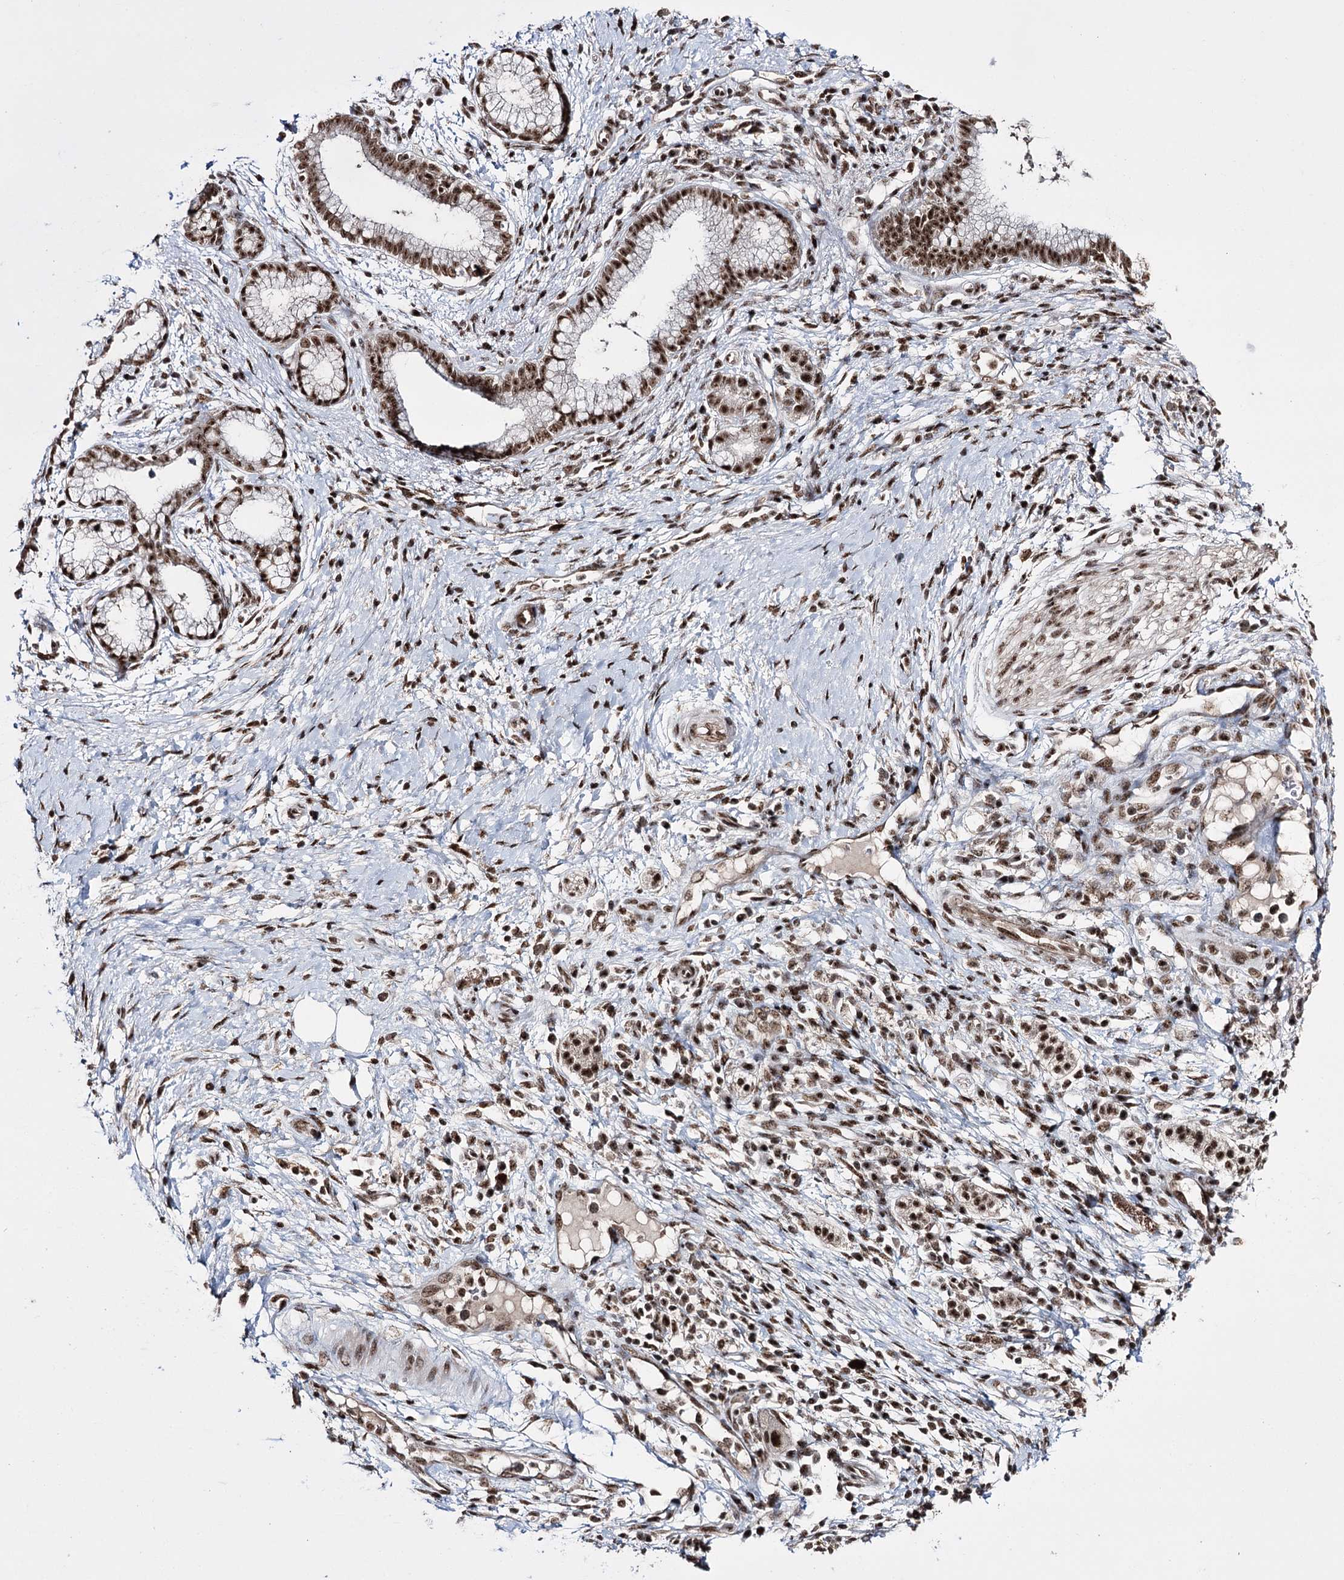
{"staining": {"intensity": "strong", "quantity": ">75%", "location": "nuclear"}, "tissue": "pancreatic cancer", "cell_type": "Tumor cells", "image_type": "cancer", "snomed": [{"axis": "morphology", "description": "Adenocarcinoma, NOS"}, {"axis": "topography", "description": "Pancreas"}], "caption": "Immunohistochemistry of pancreatic adenocarcinoma exhibits high levels of strong nuclear staining in about >75% of tumor cells. (Brightfield microscopy of DAB IHC at high magnification).", "gene": "PRPF40A", "patient": {"sex": "male", "age": 68}}